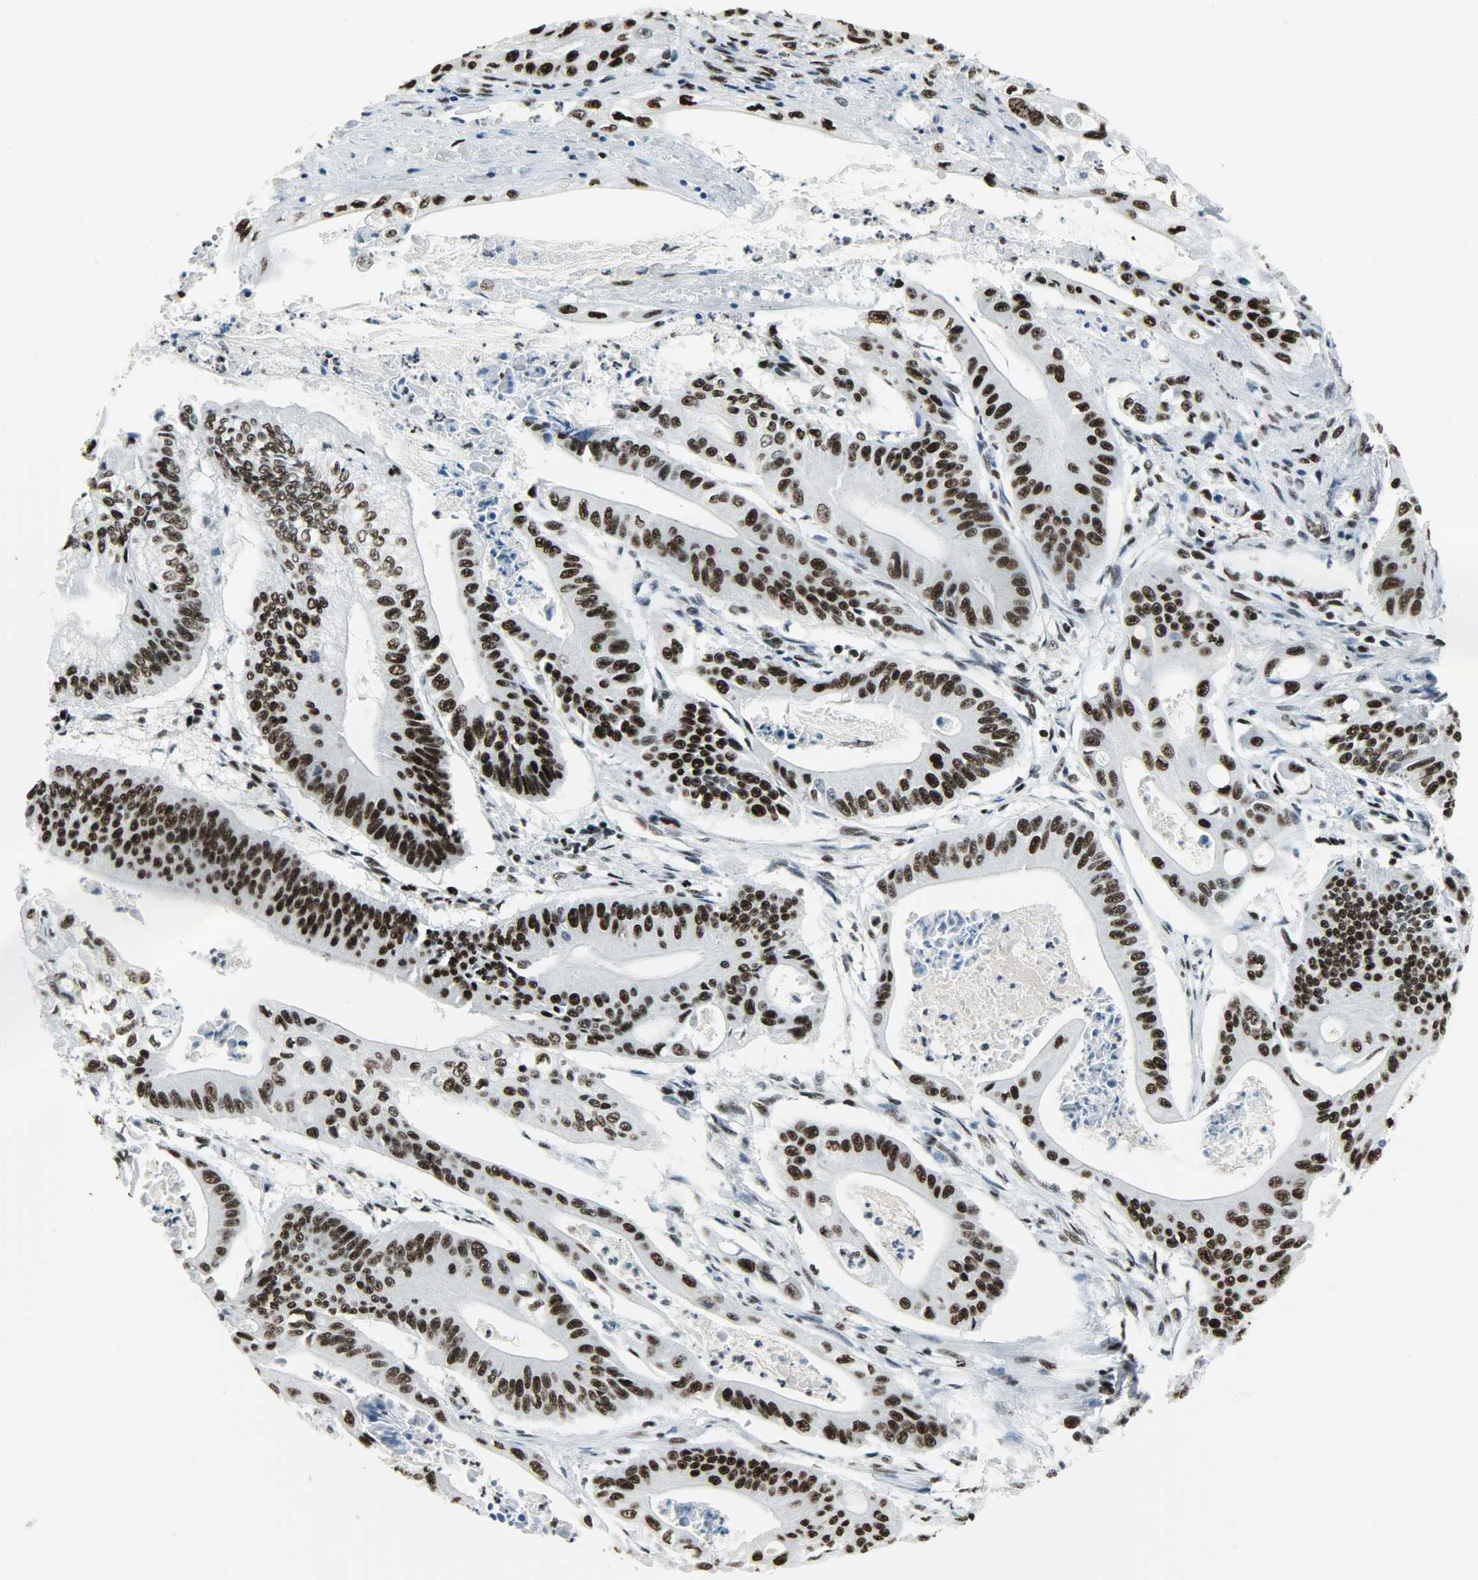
{"staining": {"intensity": "strong", "quantity": ">75%", "location": "nuclear"}, "tissue": "pancreatic cancer", "cell_type": "Tumor cells", "image_type": "cancer", "snomed": [{"axis": "morphology", "description": "Normal tissue, NOS"}, {"axis": "topography", "description": "Lymph node"}], "caption": "Pancreatic cancer was stained to show a protein in brown. There is high levels of strong nuclear expression in approximately >75% of tumor cells.", "gene": "SNRPA", "patient": {"sex": "male", "age": 62}}